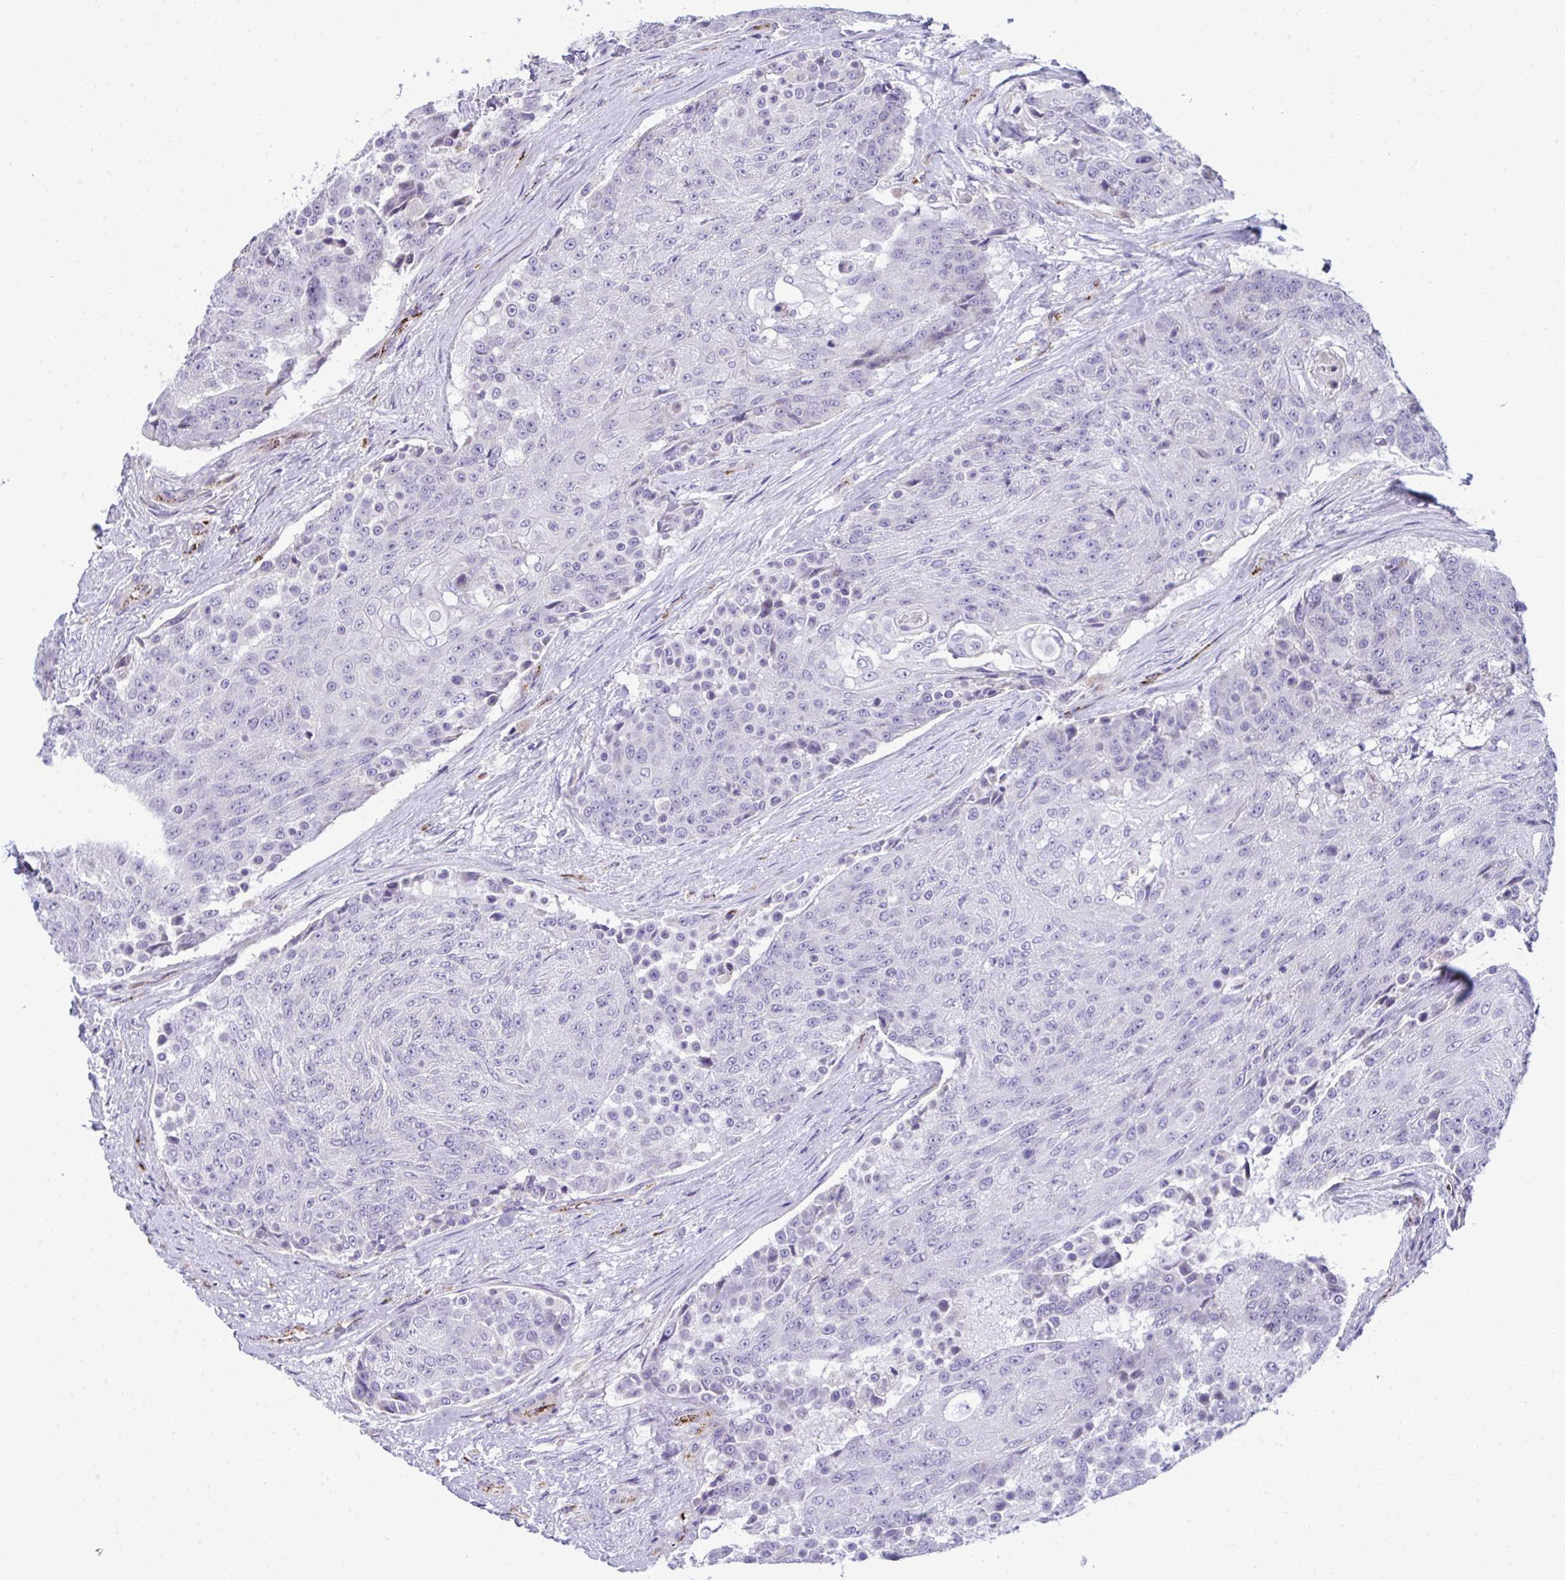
{"staining": {"intensity": "negative", "quantity": "none", "location": "none"}, "tissue": "urothelial cancer", "cell_type": "Tumor cells", "image_type": "cancer", "snomed": [{"axis": "morphology", "description": "Urothelial carcinoma, High grade"}, {"axis": "topography", "description": "Urinary bladder"}], "caption": "Immunohistochemistry (IHC) micrograph of human high-grade urothelial carcinoma stained for a protein (brown), which exhibits no staining in tumor cells.", "gene": "TOR1AIP2", "patient": {"sex": "female", "age": 63}}